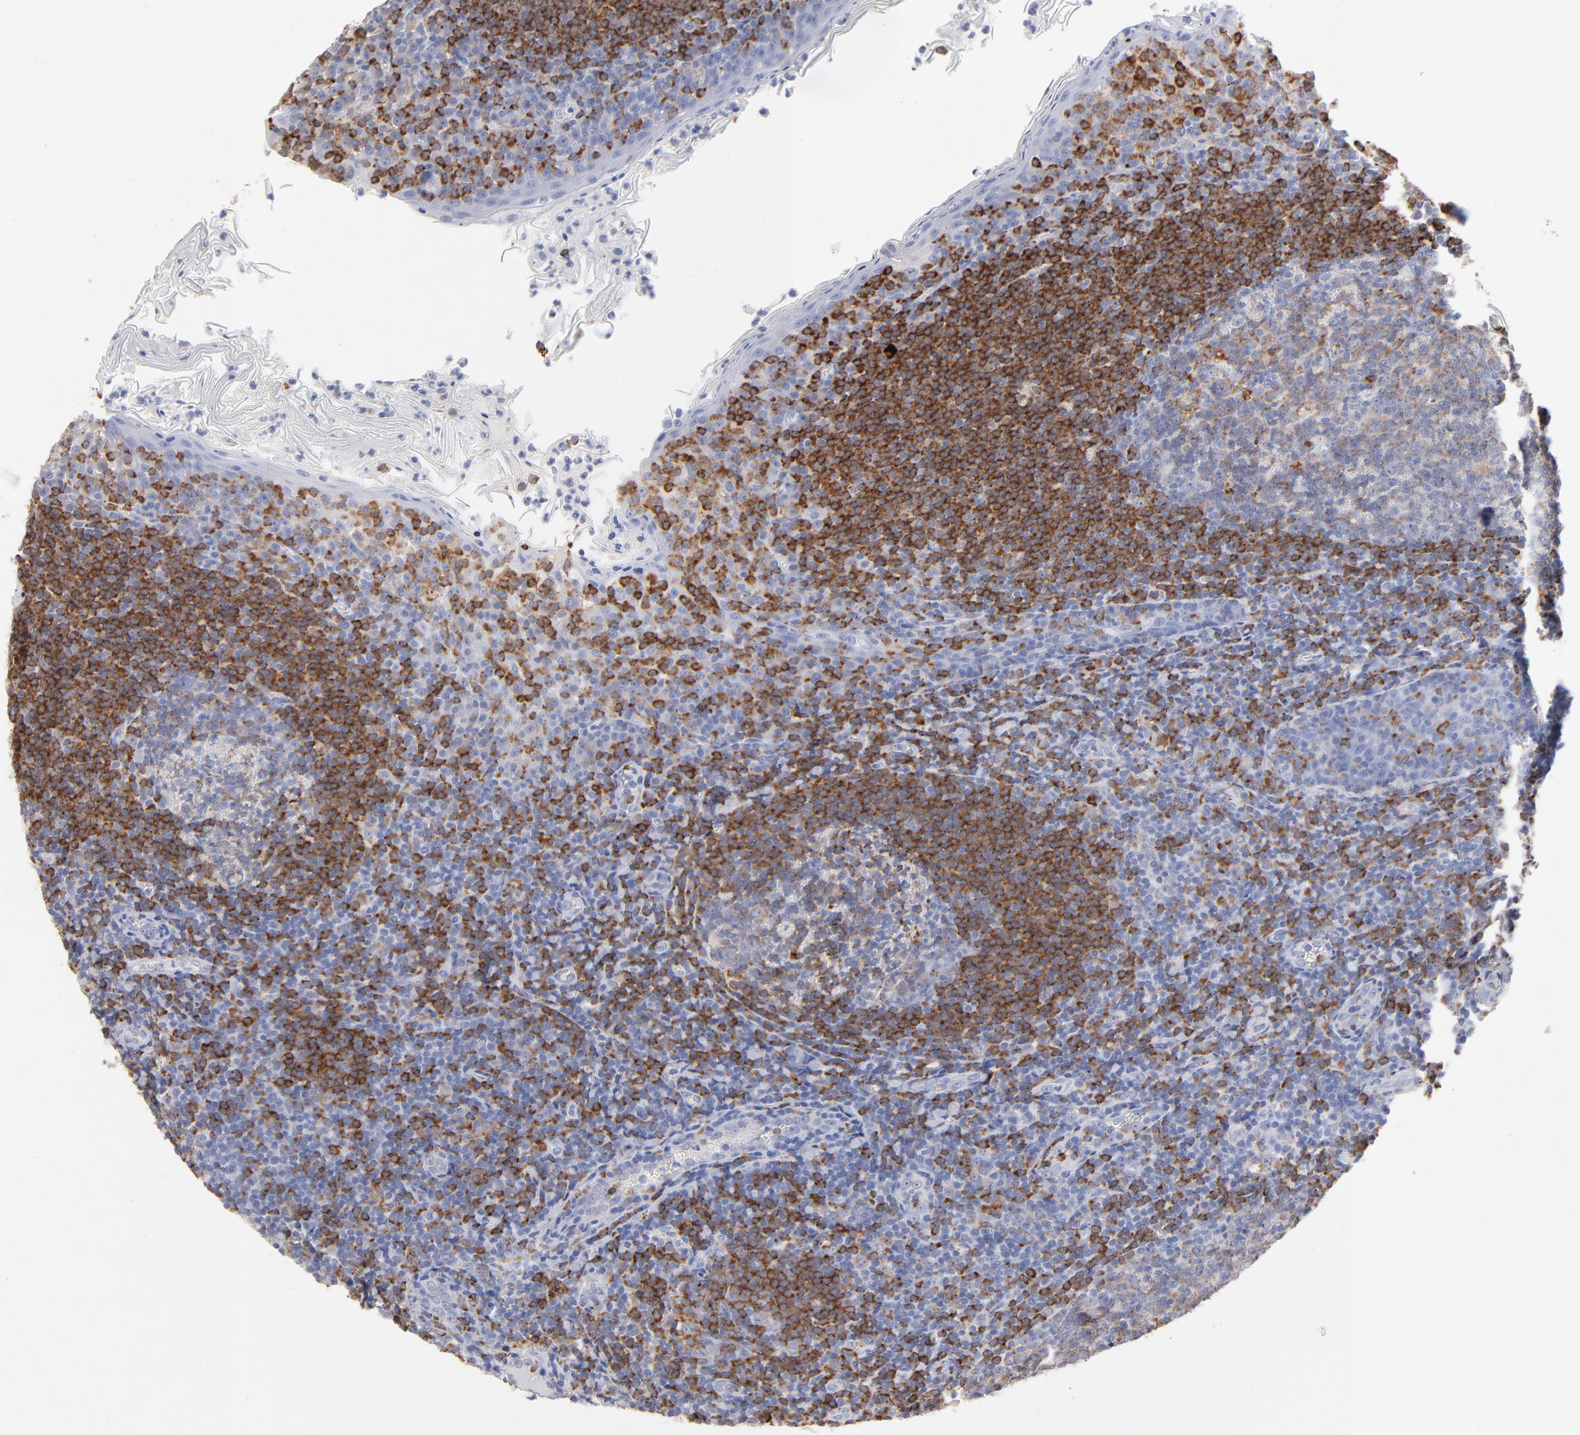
{"staining": {"intensity": "moderate", "quantity": "25%-75%", "location": "cytoplasmic/membranous"}, "tissue": "tonsil", "cell_type": "Germinal center cells", "image_type": "normal", "snomed": [{"axis": "morphology", "description": "Normal tissue, NOS"}, {"axis": "topography", "description": "Tonsil"}], "caption": "There is medium levels of moderate cytoplasmic/membranous staining in germinal center cells of unremarkable tonsil, as demonstrated by immunohistochemical staining (brown color).", "gene": "CD180", "patient": {"sex": "male", "age": 31}}